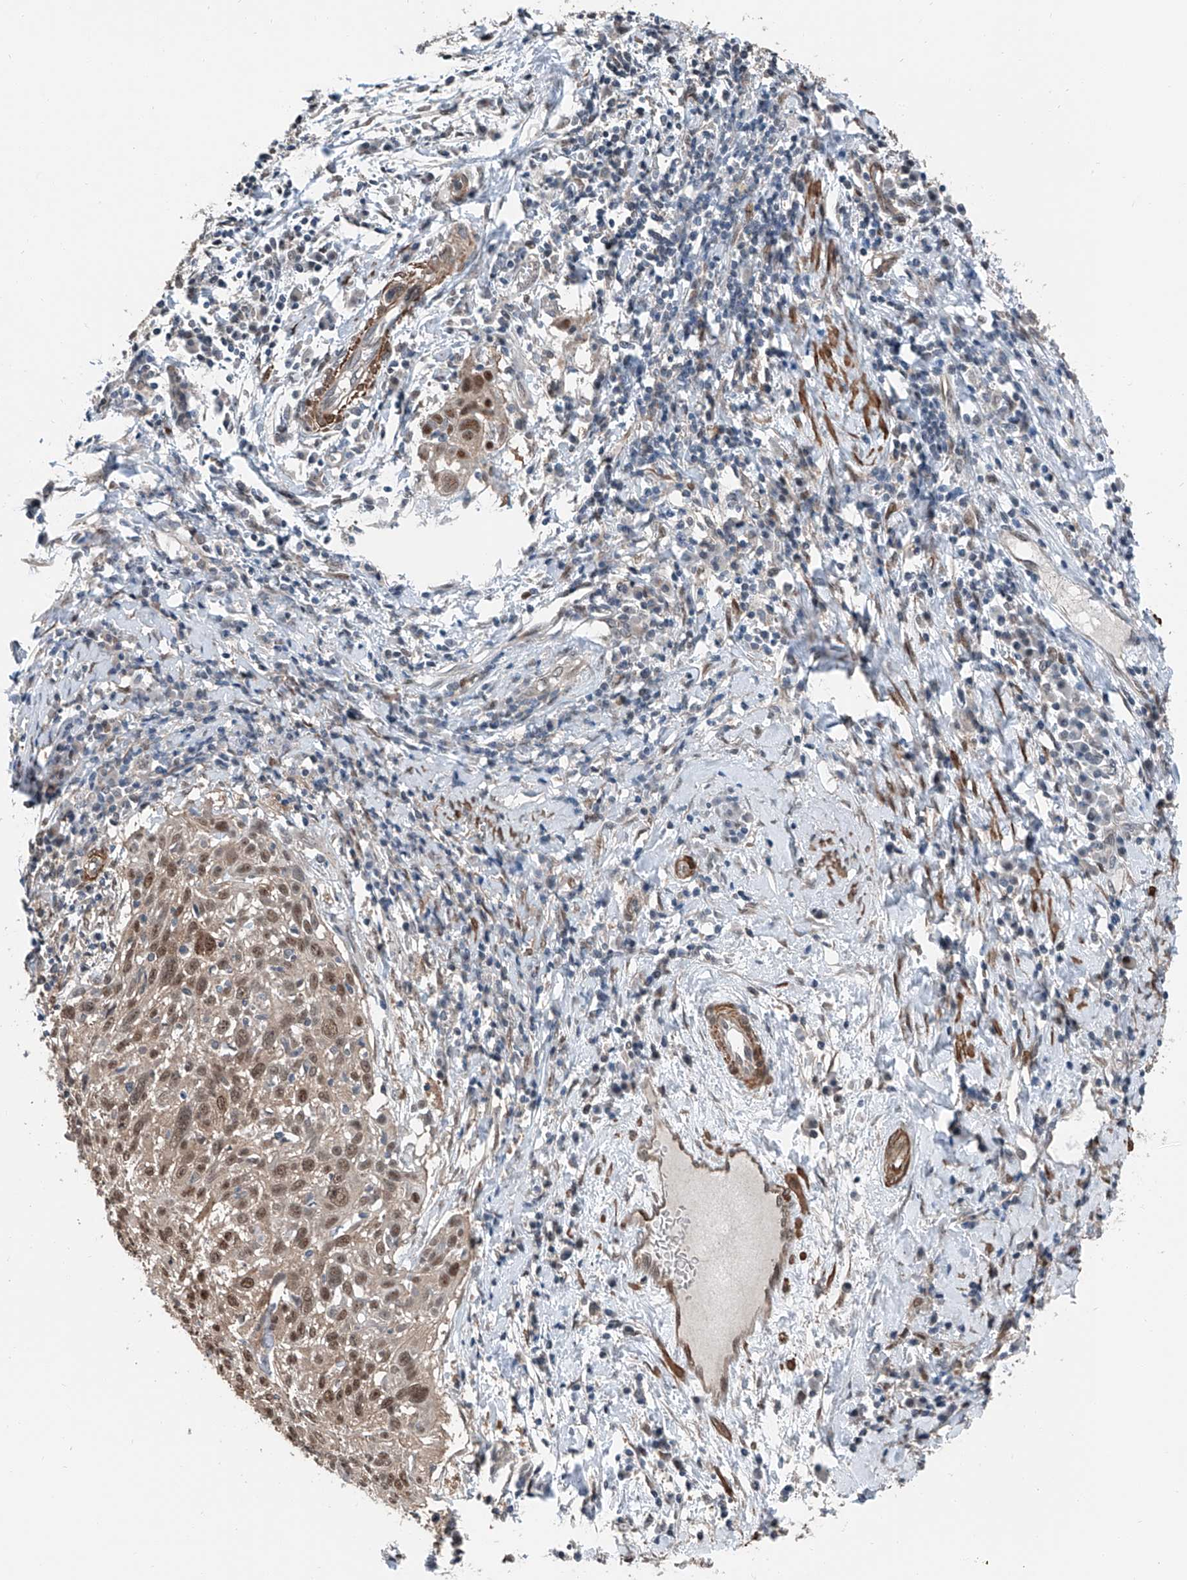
{"staining": {"intensity": "strong", "quantity": ">75%", "location": "nuclear"}, "tissue": "cervical cancer", "cell_type": "Tumor cells", "image_type": "cancer", "snomed": [{"axis": "morphology", "description": "Squamous cell carcinoma, NOS"}, {"axis": "topography", "description": "Cervix"}], "caption": "About >75% of tumor cells in human cervical squamous cell carcinoma display strong nuclear protein positivity as visualized by brown immunohistochemical staining.", "gene": "HSPA6", "patient": {"sex": "female", "age": 51}}